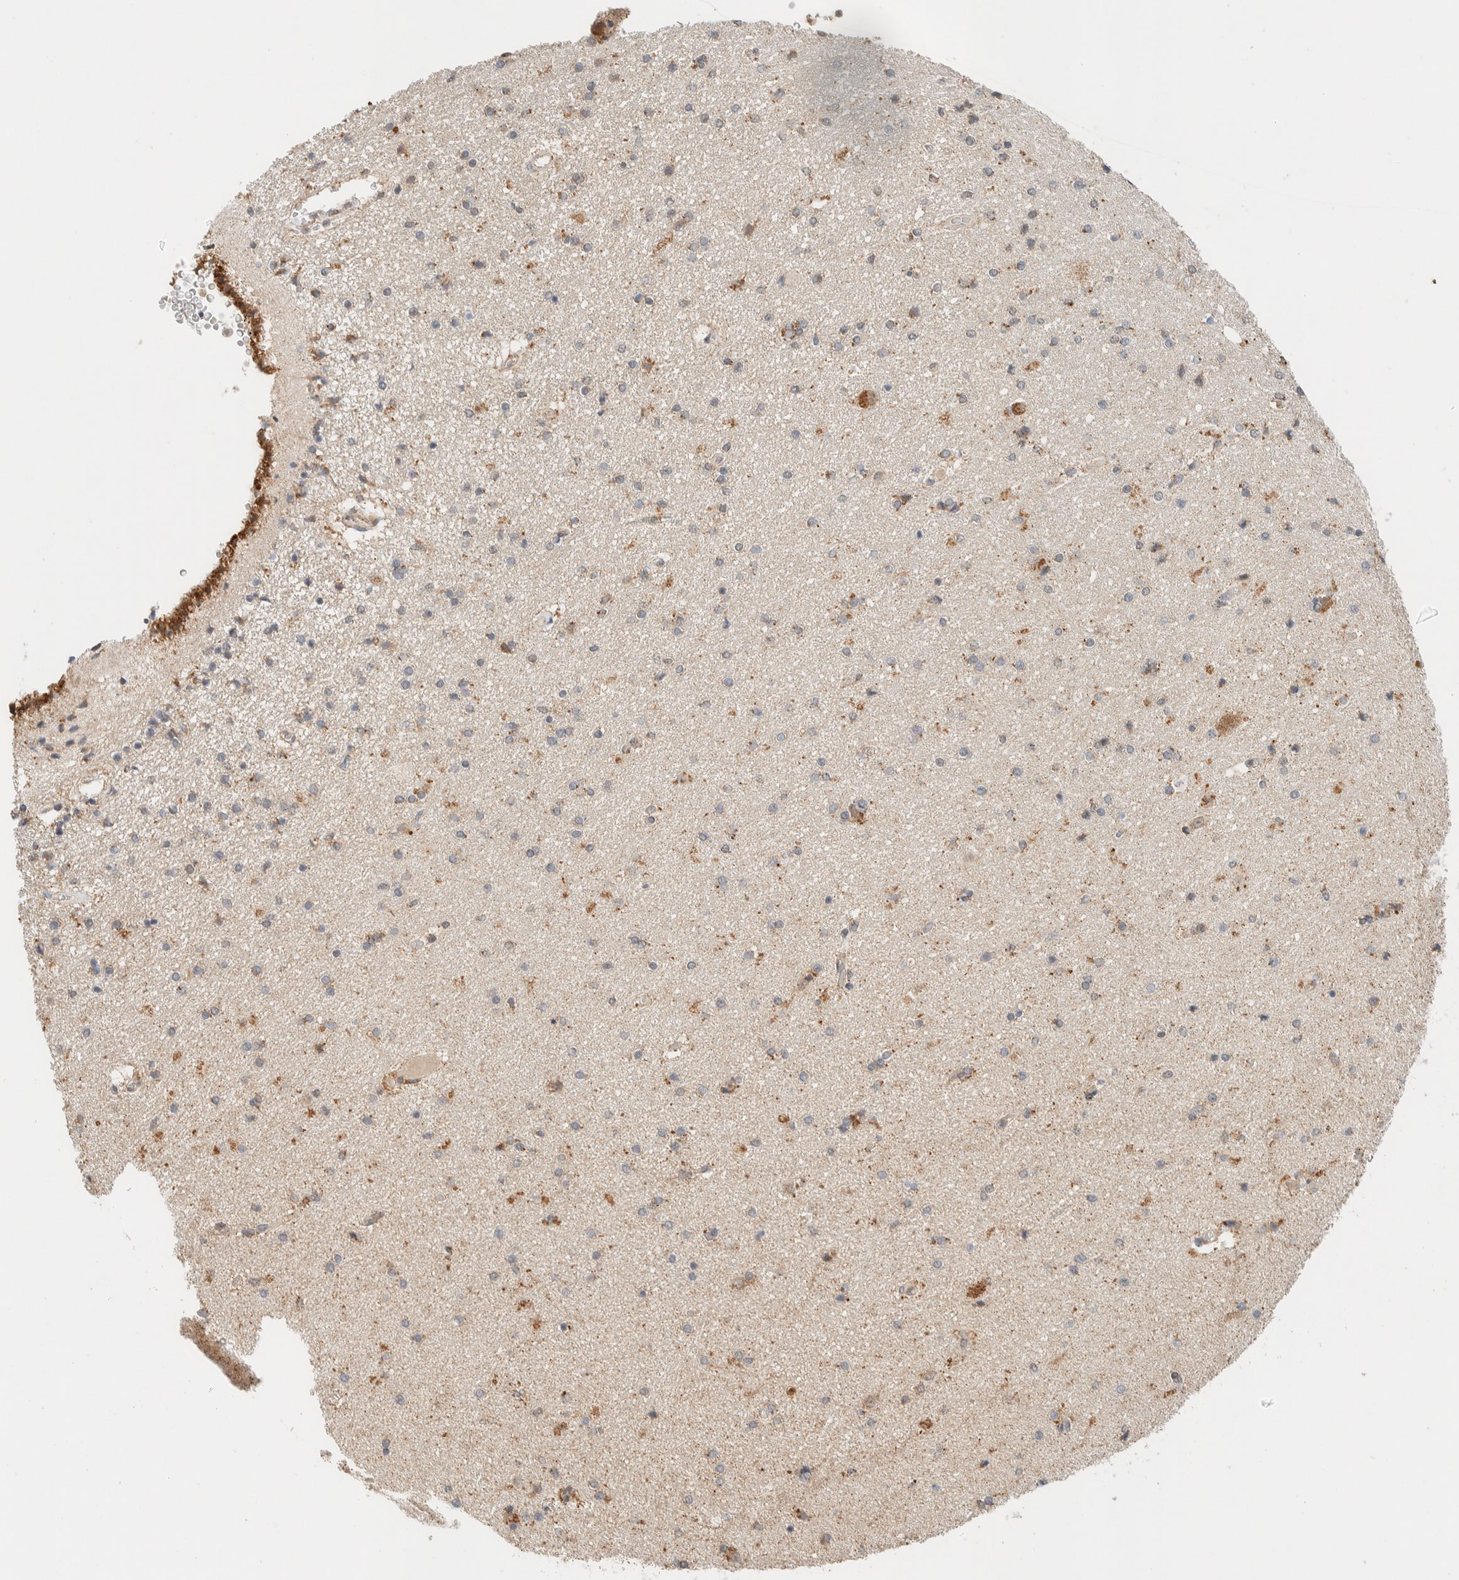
{"staining": {"intensity": "moderate", "quantity": "25%-75%", "location": "cytoplasmic/membranous"}, "tissue": "hippocampus", "cell_type": "Glial cells", "image_type": "normal", "snomed": [{"axis": "morphology", "description": "Normal tissue, NOS"}, {"axis": "topography", "description": "Hippocampus"}], "caption": "Brown immunohistochemical staining in unremarkable hippocampus exhibits moderate cytoplasmic/membranous positivity in about 25%-75% of glial cells.", "gene": "MRPL41", "patient": {"sex": "female", "age": 54}}